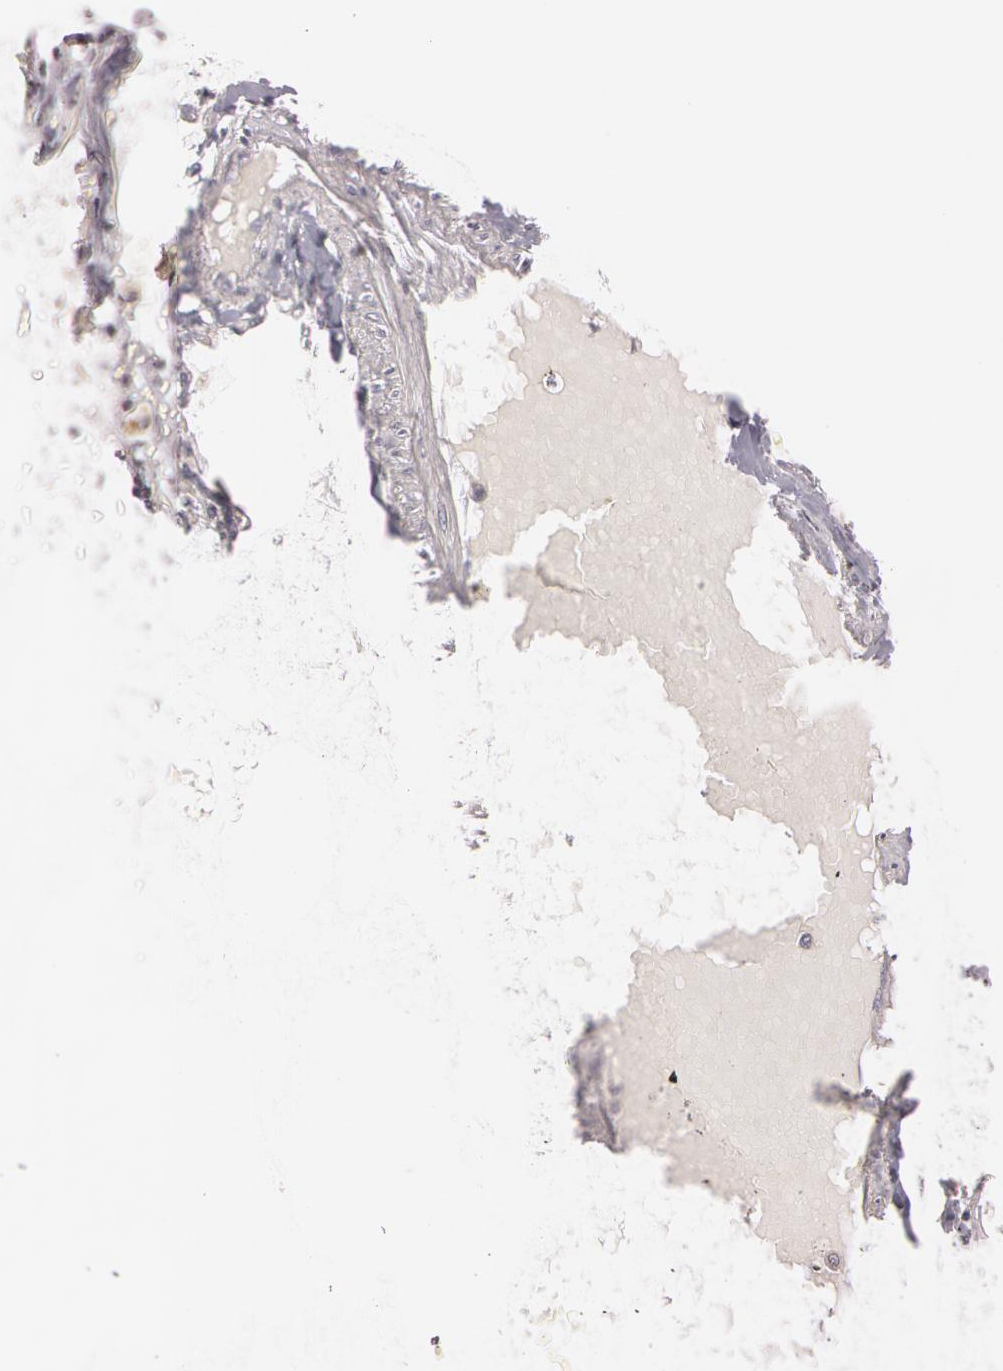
{"staining": {"intensity": "weak", "quantity": "25%-75%", "location": "cytoplasmic/membranous"}, "tissue": "bronchus", "cell_type": "Respiratory epithelial cells", "image_type": "normal", "snomed": [{"axis": "morphology", "description": "Normal tissue, NOS"}, {"axis": "morphology", "description": "Squamous cell carcinoma, NOS"}, {"axis": "topography", "description": "Bronchus"}, {"axis": "topography", "description": "Lung"}], "caption": "Immunohistochemistry (DAB) staining of benign bronchus displays weak cytoplasmic/membranous protein expression in about 25%-75% of respiratory epithelial cells.", "gene": "RALGAPA1", "patient": {"sex": "female", "age": 47}}